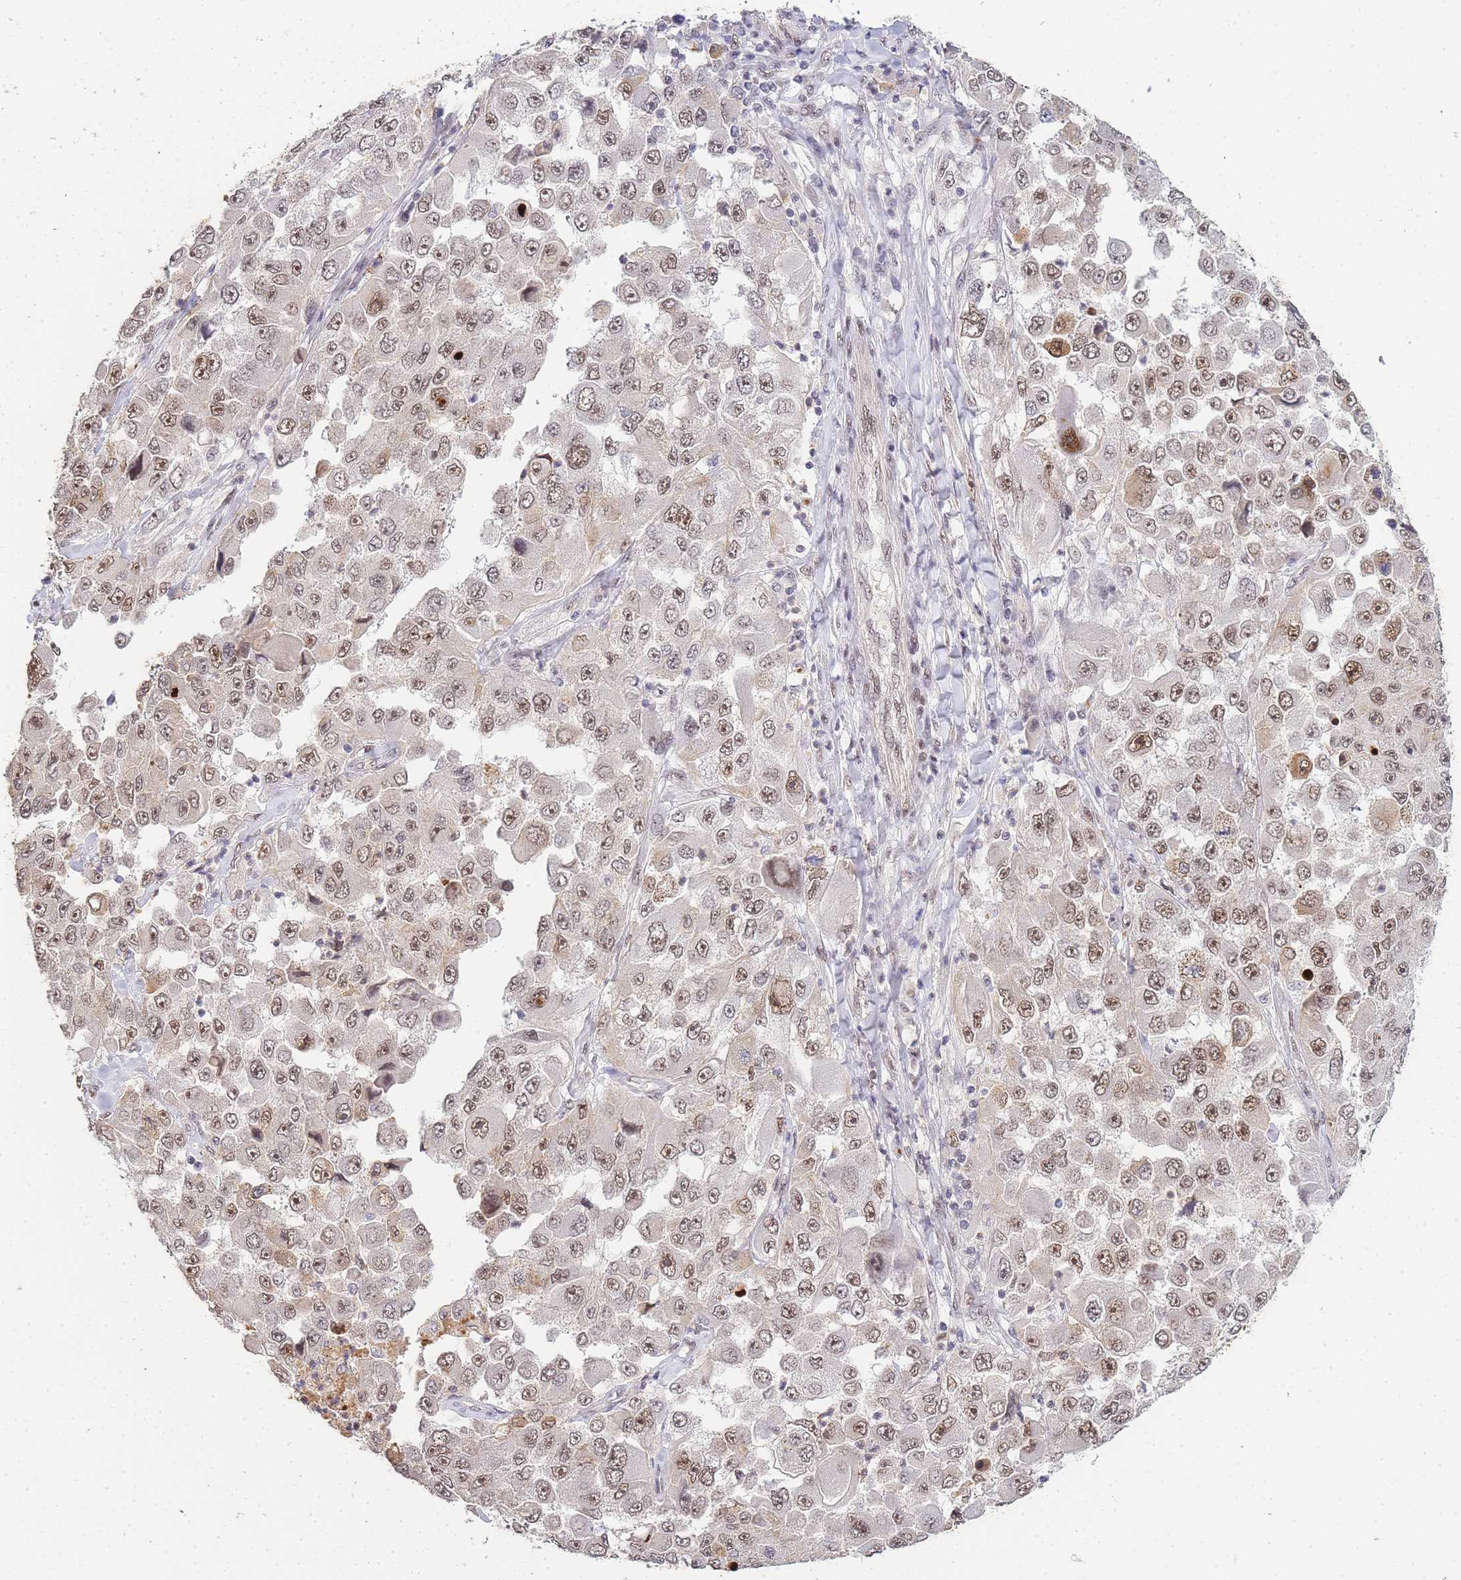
{"staining": {"intensity": "moderate", "quantity": ">75%", "location": "nuclear"}, "tissue": "melanoma", "cell_type": "Tumor cells", "image_type": "cancer", "snomed": [{"axis": "morphology", "description": "Malignant melanoma, Metastatic site"}, {"axis": "topography", "description": "Lymph node"}], "caption": "Brown immunohistochemical staining in human melanoma shows moderate nuclear staining in about >75% of tumor cells. (brown staining indicates protein expression, while blue staining denotes nuclei).", "gene": "PRKDC", "patient": {"sex": "male", "age": 62}}